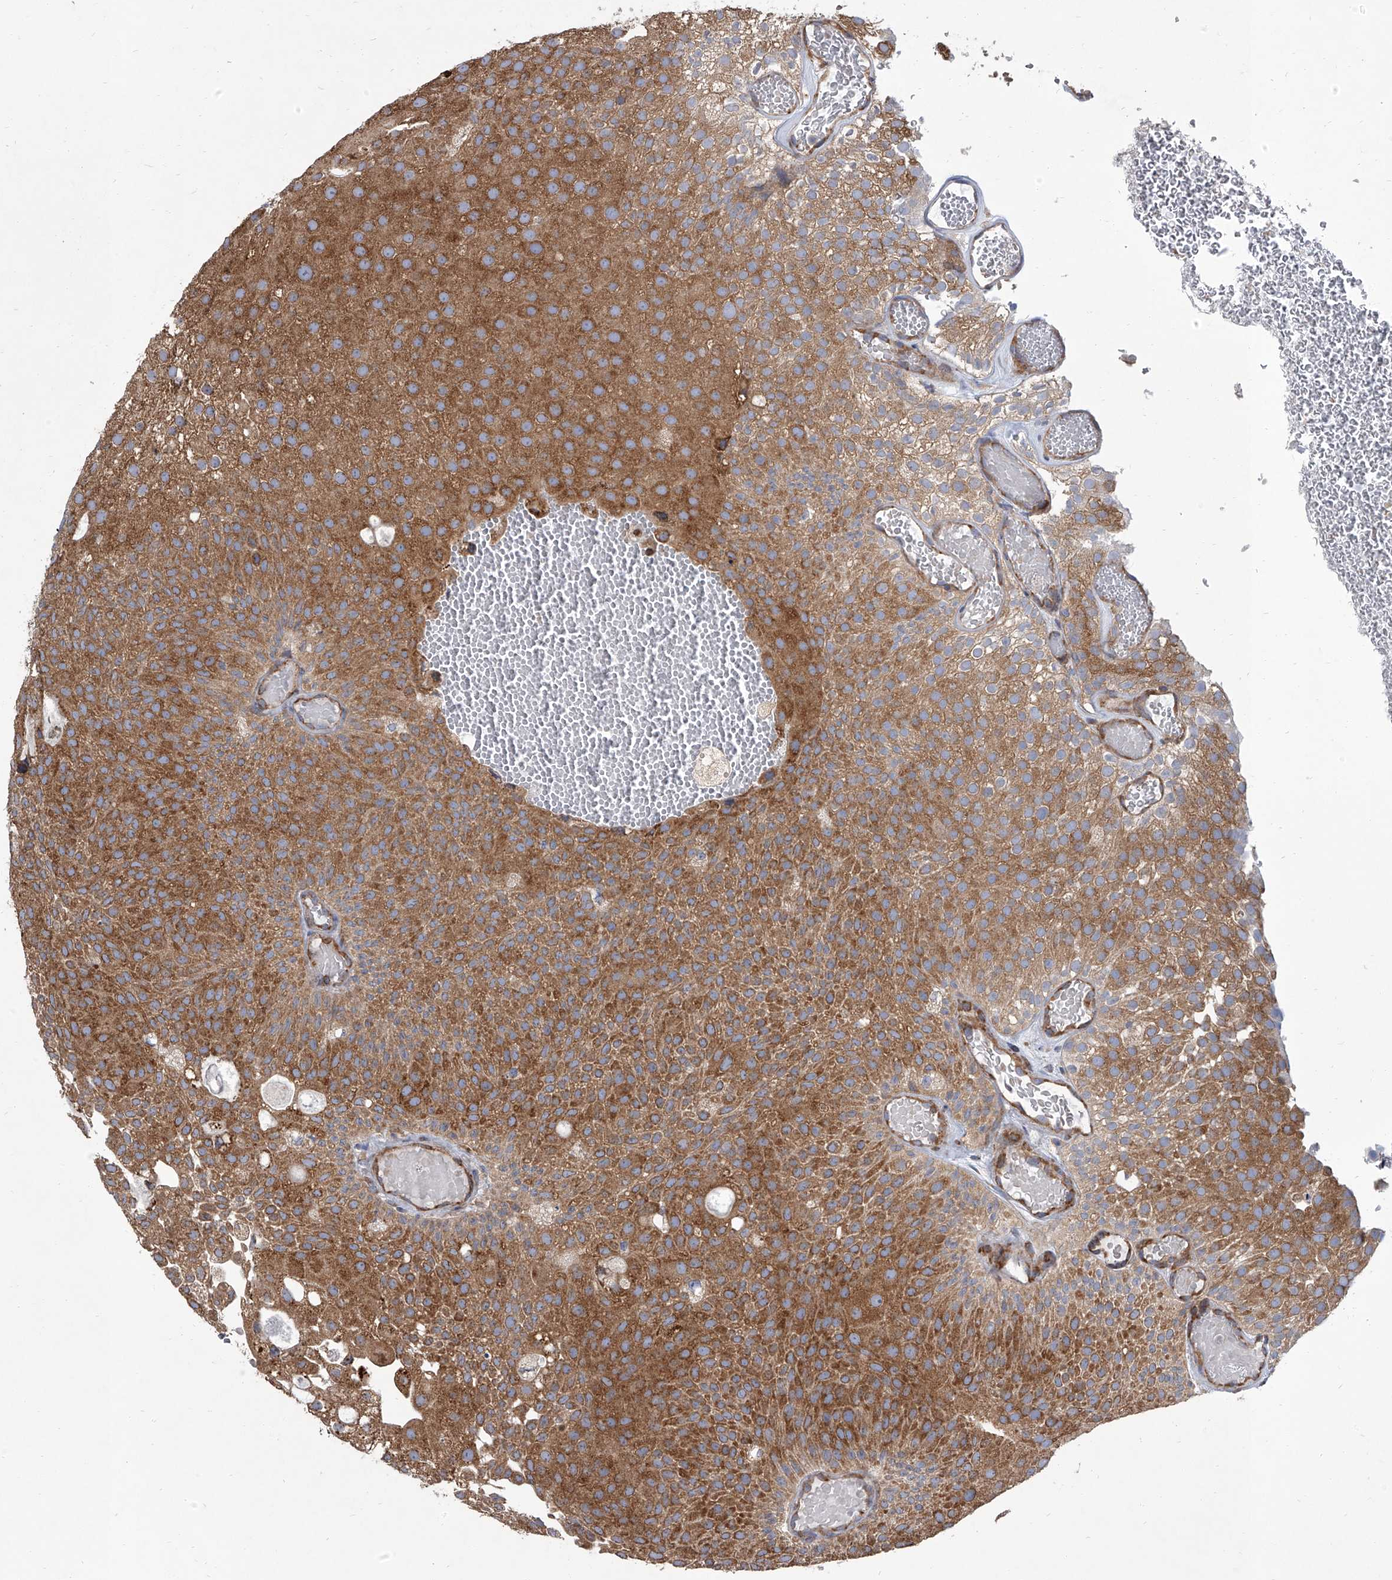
{"staining": {"intensity": "strong", "quantity": ">75%", "location": "cytoplasmic/membranous"}, "tissue": "urothelial cancer", "cell_type": "Tumor cells", "image_type": "cancer", "snomed": [{"axis": "morphology", "description": "Urothelial carcinoma, Low grade"}, {"axis": "topography", "description": "Urinary bladder"}], "caption": "IHC histopathology image of neoplastic tissue: human urothelial cancer stained using immunohistochemistry (IHC) demonstrates high levels of strong protein expression localized specifically in the cytoplasmic/membranous of tumor cells, appearing as a cytoplasmic/membranous brown color.", "gene": "EIF2S2", "patient": {"sex": "male", "age": 78}}